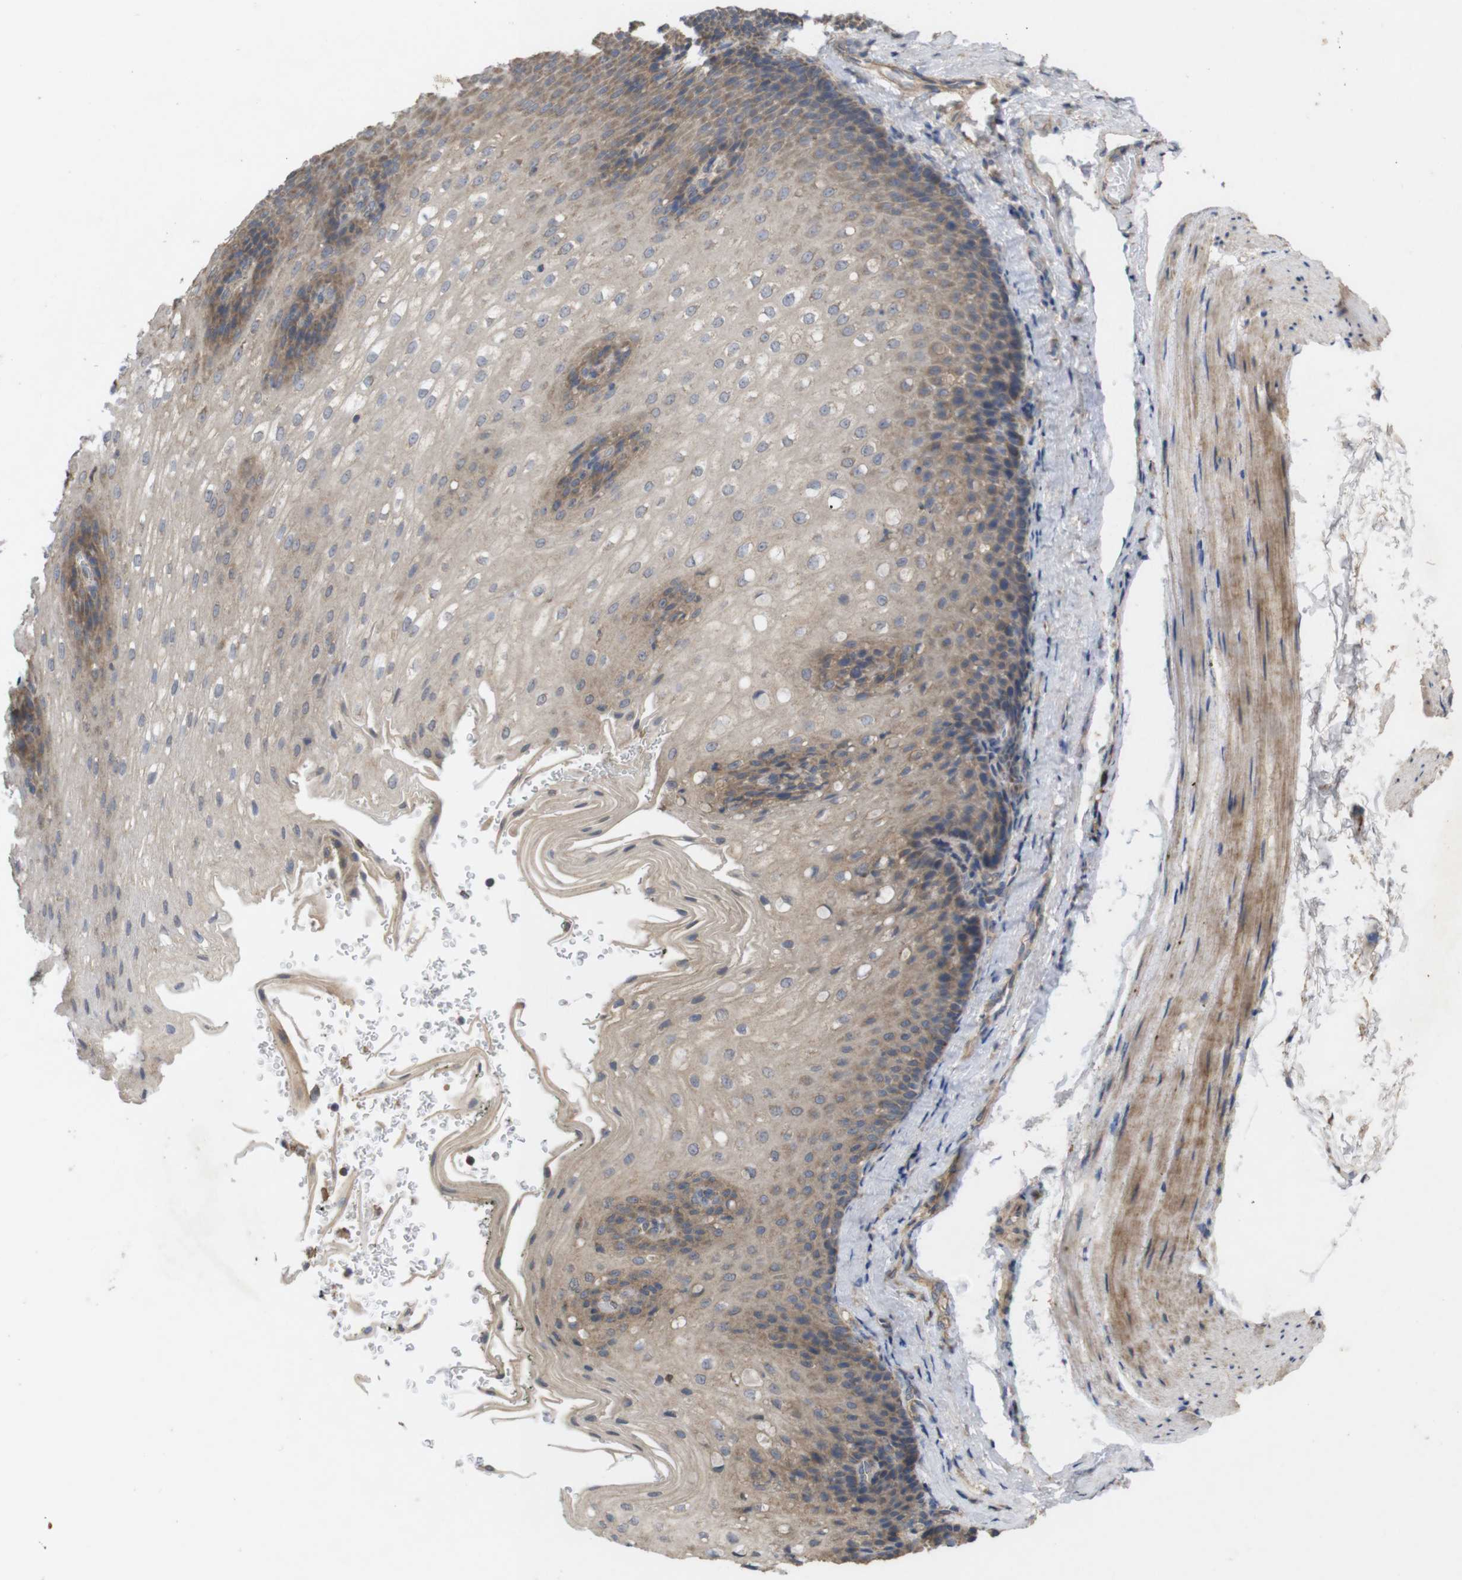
{"staining": {"intensity": "weak", "quantity": ">75%", "location": "cytoplasmic/membranous"}, "tissue": "esophagus", "cell_type": "Squamous epithelial cells", "image_type": "normal", "snomed": [{"axis": "morphology", "description": "Normal tissue, NOS"}, {"axis": "topography", "description": "Esophagus"}], "caption": "About >75% of squamous epithelial cells in unremarkable human esophagus demonstrate weak cytoplasmic/membranous protein positivity as visualized by brown immunohistochemical staining.", "gene": "KCNS3", "patient": {"sex": "male", "age": 48}}